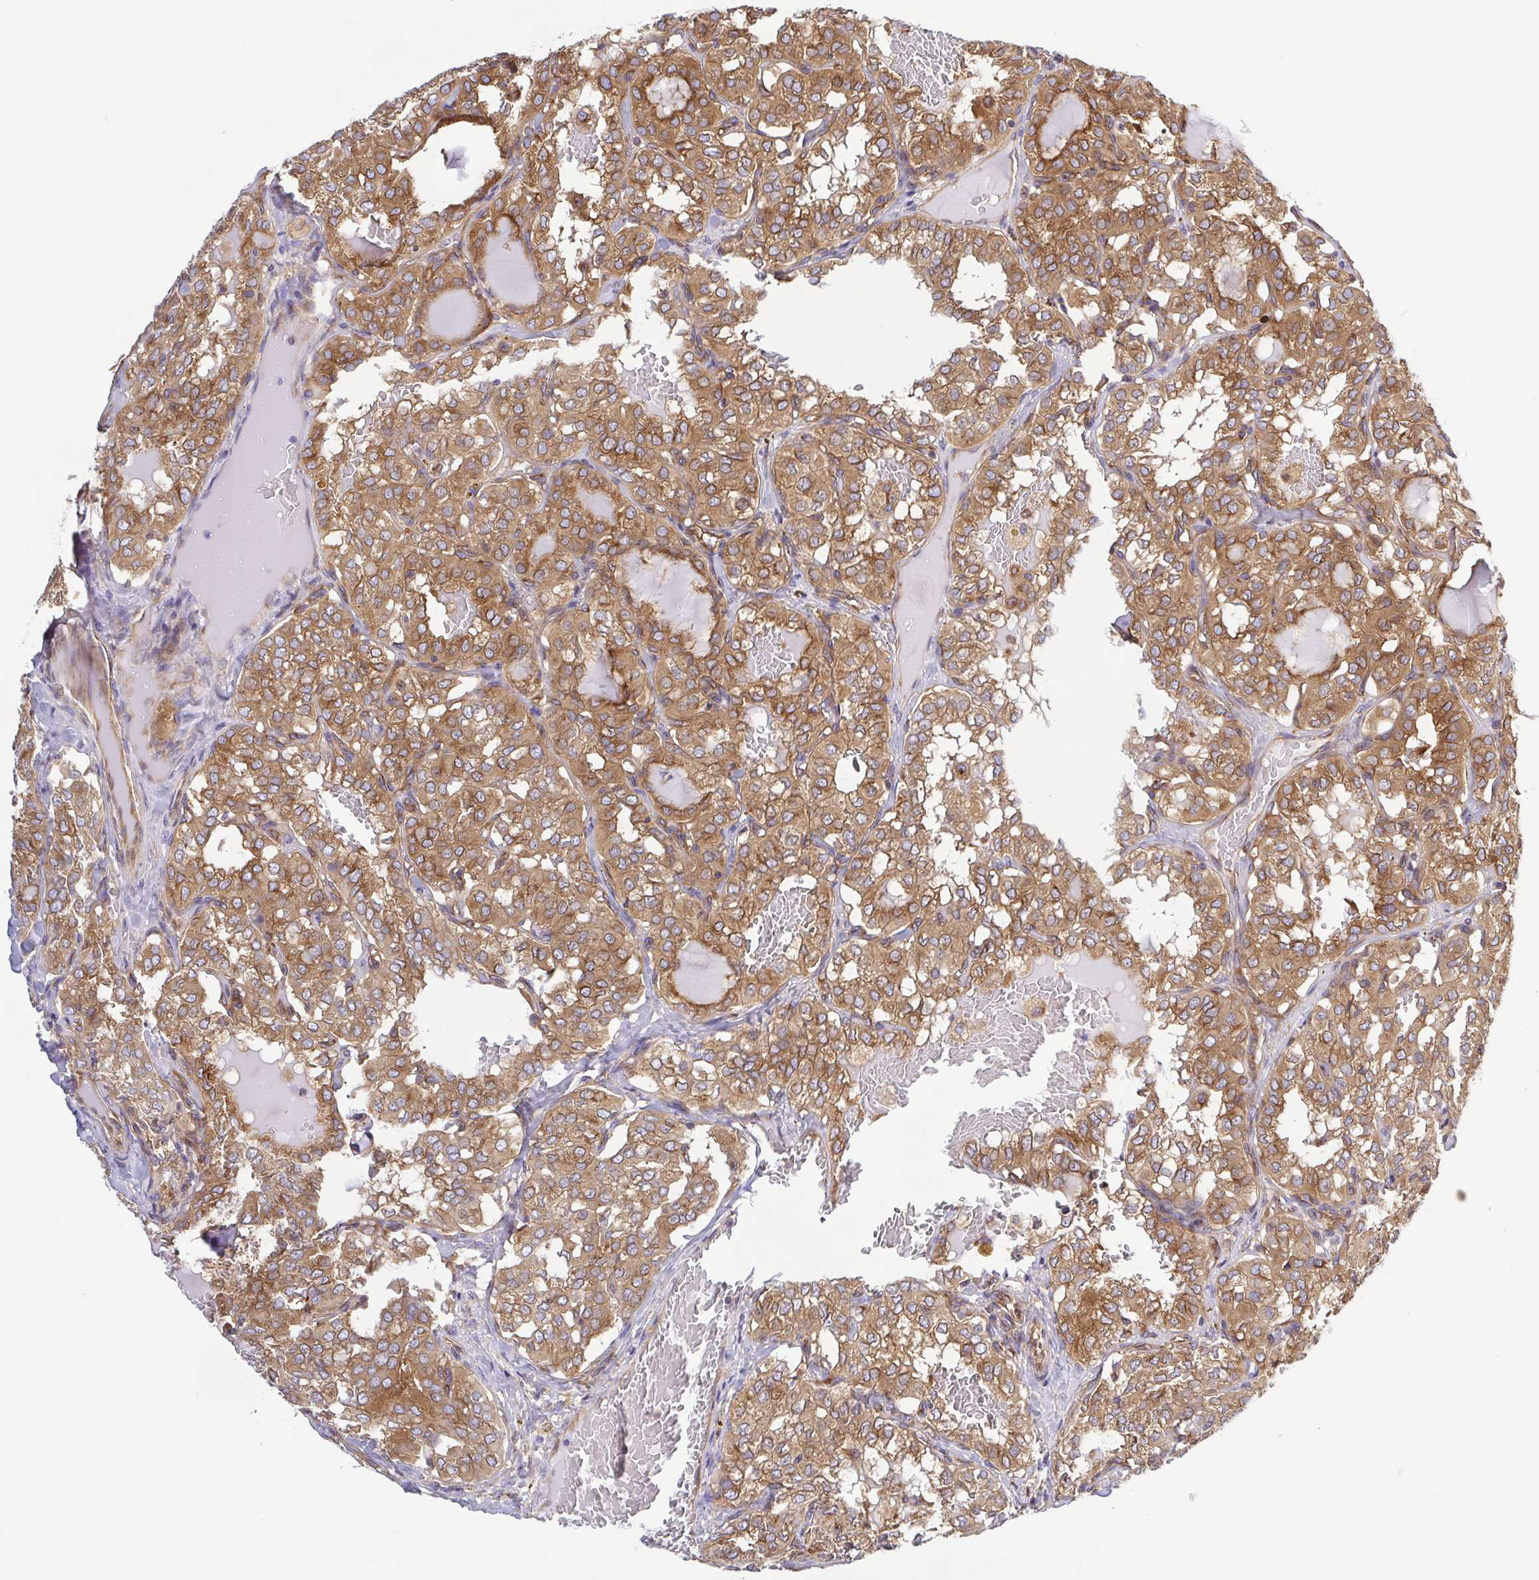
{"staining": {"intensity": "moderate", "quantity": ">75%", "location": "cytoplasmic/membranous"}, "tissue": "thyroid cancer", "cell_type": "Tumor cells", "image_type": "cancer", "snomed": [{"axis": "morphology", "description": "Papillary adenocarcinoma, NOS"}, {"axis": "topography", "description": "Thyroid gland"}], "caption": "The image reveals a brown stain indicating the presence of a protein in the cytoplasmic/membranous of tumor cells in thyroid papillary adenocarcinoma.", "gene": "KIF5B", "patient": {"sex": "male", "age": 20}}